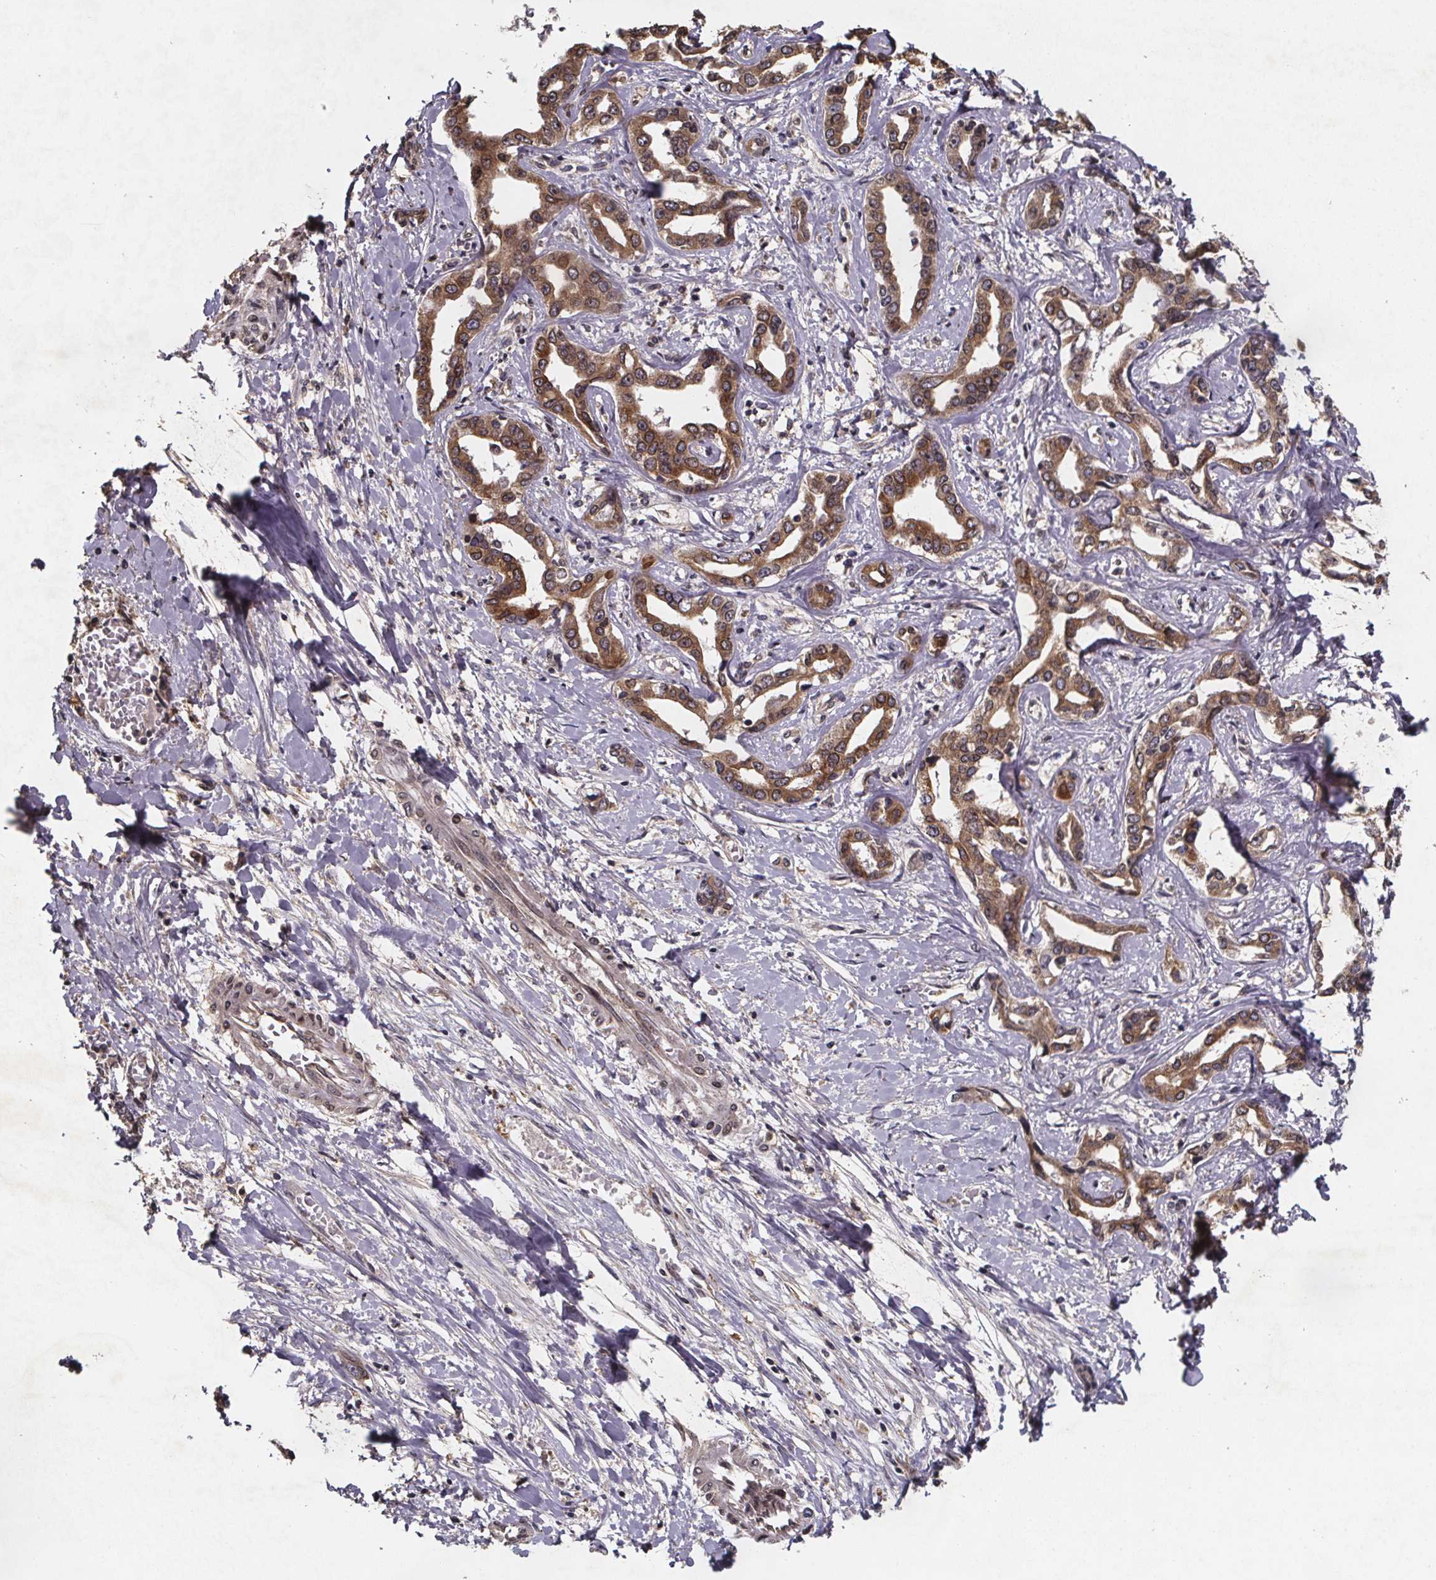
{"staining": {"intensity": "moderate", "quantity": ">75%", "location": "cytoplasmic/membranous"}, "tissue": "liver cancer", "cell_type": "Tumor cells", "image_type": "cancer", "snomed": [{"axis": "morphology", "description": "Cholangiocarcinoma"}, {"axis": "topography", "description": "Liver"}], "caption": "An immunohistochemistry photomicrograph of tumor tissue is shown. Protein staining in brown highlights moderate cytoplasmic/membranous positivity in liver cholangiocarcinoma within tumor cells. (DAB IHC, brown staining for protein, blue staining for nuclei).", "gene": "PIERCE2", "patient": {"sex": "male", "age": 59}}